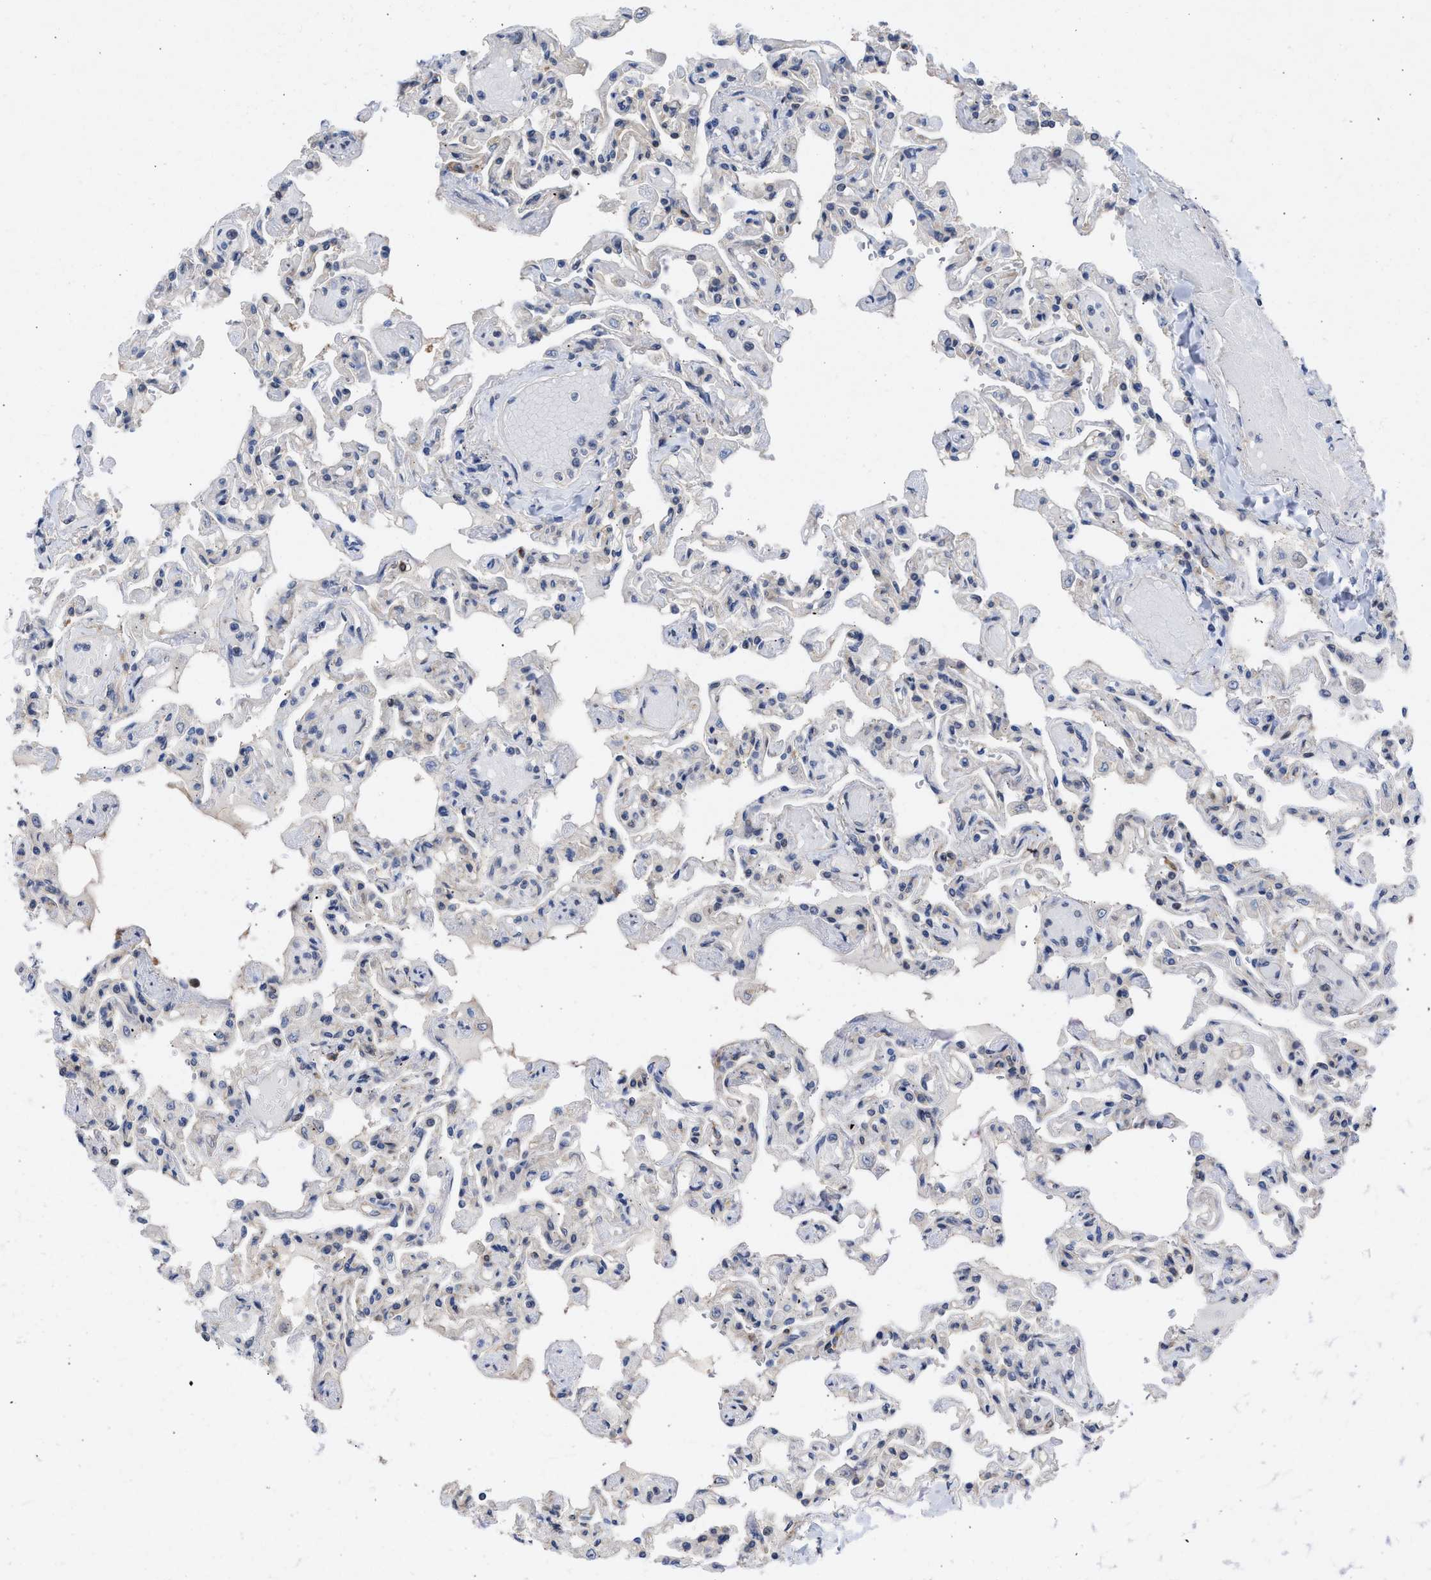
{"staining": {"intensity": "weak", "quantity": "25%-75%", "location": "cytoplasmic/membranous"}, "tissue": "lung", "cell_type": "Alveolar cells", "image_type": "normal", "snomed": [{"axis": "morphology", "description": "Normal tissue, NOS"}, {"axis": "topography", "description": "Lung"}], "caption": "Lung stained for a protein shows weak cytoplasmic/membranous positivity in alveolar cells. (Brightfield microscopy of DAB IHC at high magnification).", "gene": "THRA", "patient": {"sex": "male", "age": 21}}